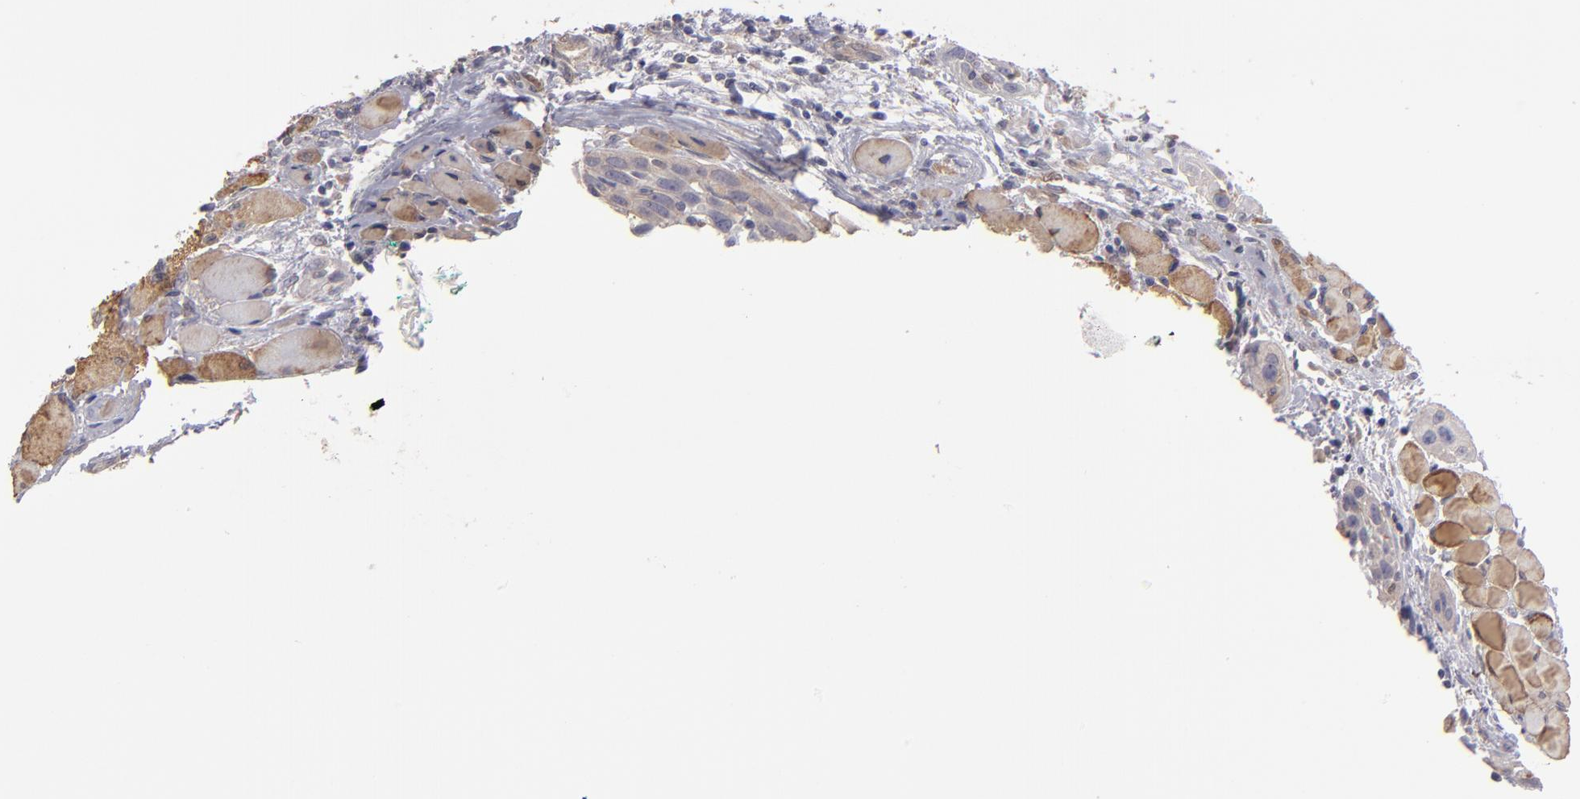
{"staining": {"intensity": "weak", "quantity": ">75%", "location": "cytoplasmic/membranous"}, "tissue": "head and neck cancer", "cell_type": "Tumor cells", "image_type": "cancer", "snomed": [{"axis": "morphology", "description": "Squamous cell carcinoma, NOS"}, {"axis": "topography", "description": "Oral tissue"}, {"axis": "topography", "description": "Head-Neck"}], "caption": "Head and neck squamous cell carcinoma stained for a protein displays weak cytoplasmic/membranous positivity in tumor cells. Using DAB (3,3'-diaminobenzidine) (brown) and hematoxylin (blue) stains, captured at high magnification using brightfield microscopy.", "gene": "NDRG2", "patient": {"sex": "female", "age": 50}}